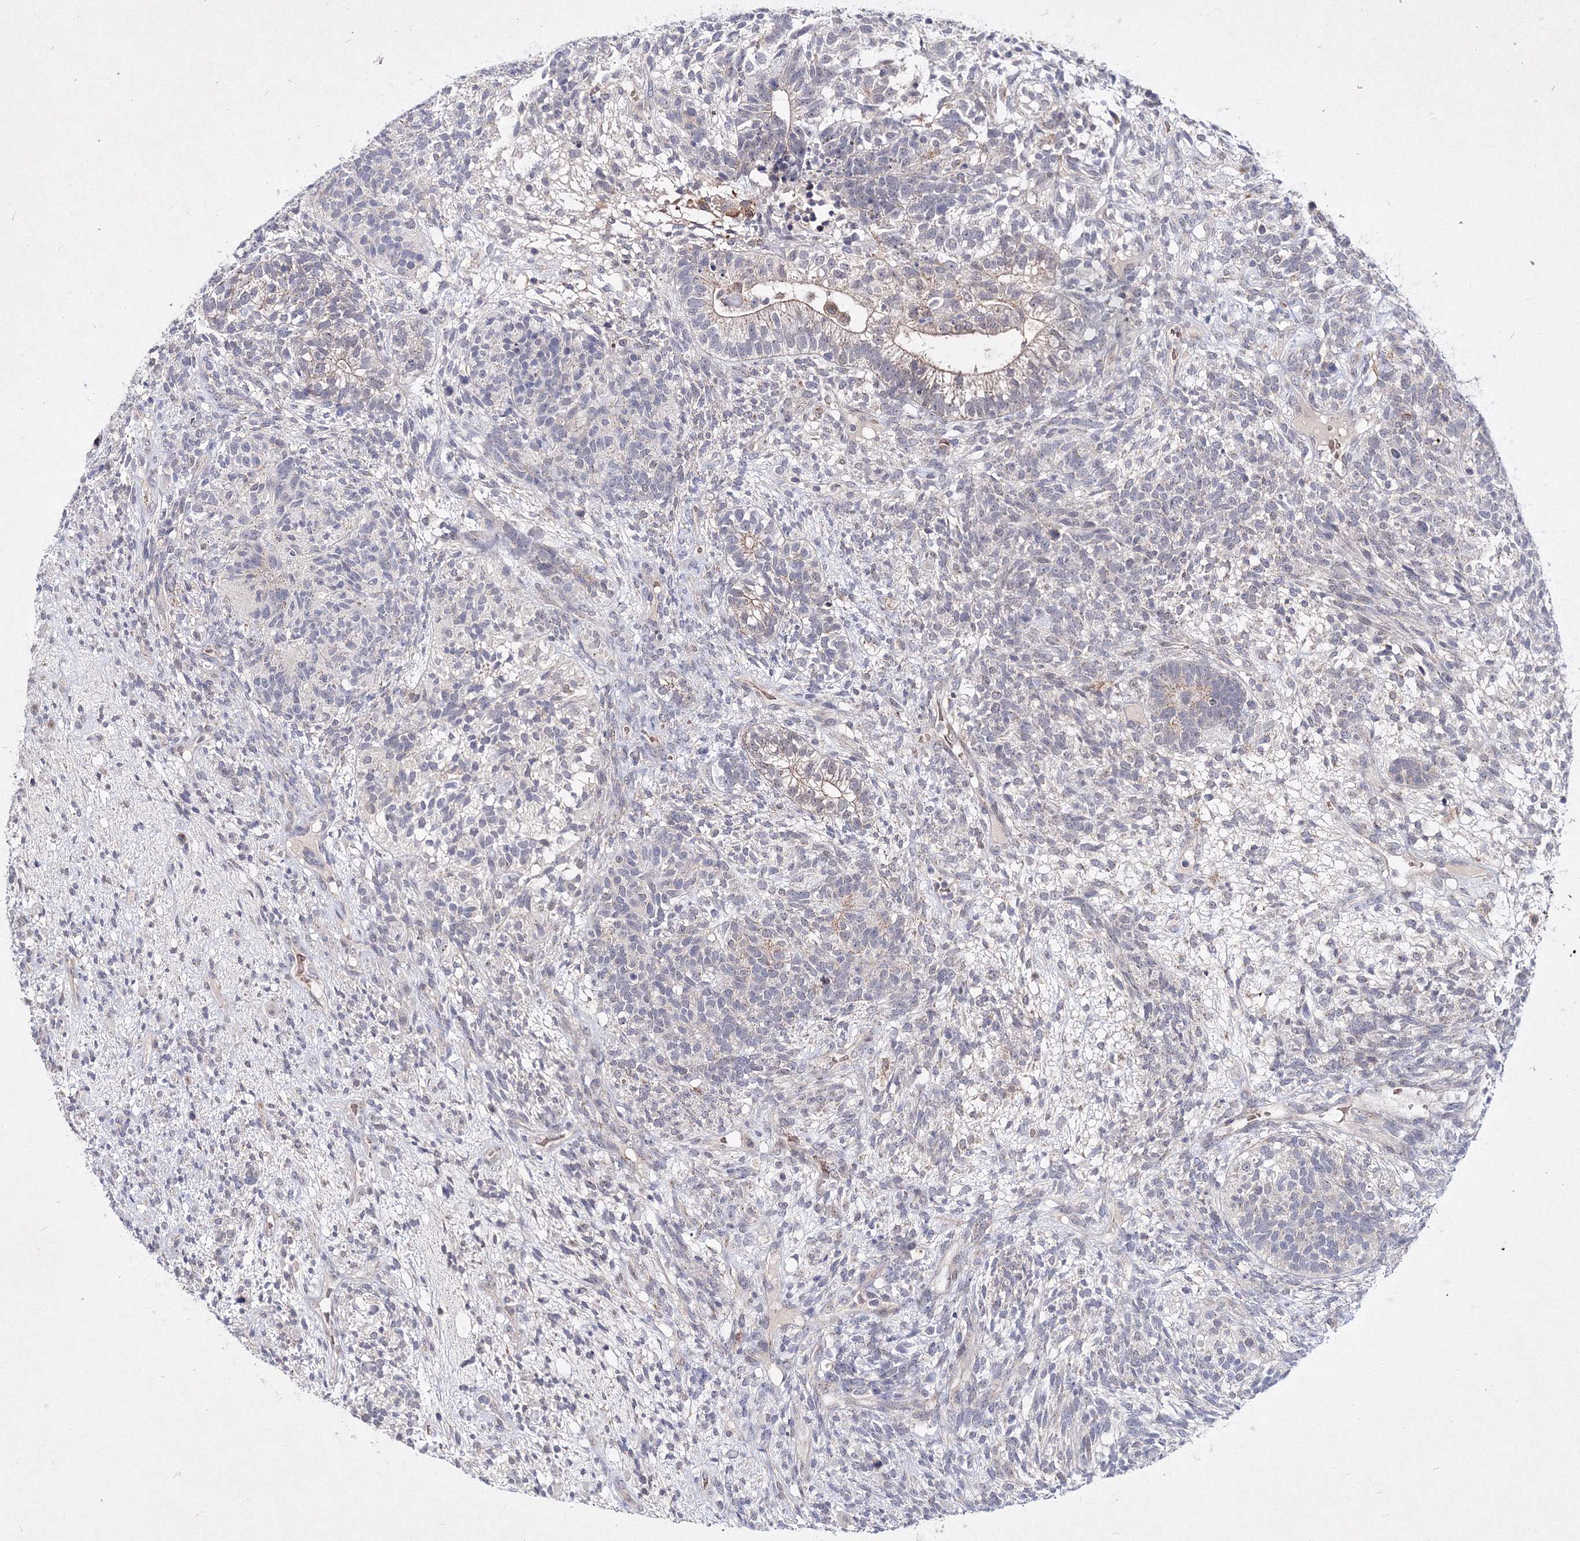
{"staining": {"intensity": "weak", "quantity": "25%-75%", "location": "cytoplasmic/membranous"}, "tissue": "testis cancer", "cell_type": "Tumor cells", "image_type": "cancer", "snomed": [{"axis": "morphology", "description": "Seminoma, NOS"}, {"axis": "morphology", "description": "Carcinoma, Embryonal, NOS"}, {"axis": "topography", "description": "Testis"}], "caption": "The micrograph reveals staining of testis seminoma, revealing weak cytoplasmic/membranous protein positivity (brown color) within tumor cells.", "gene": "C11orf52", "patient": {"sex": "male", "age": 28}}